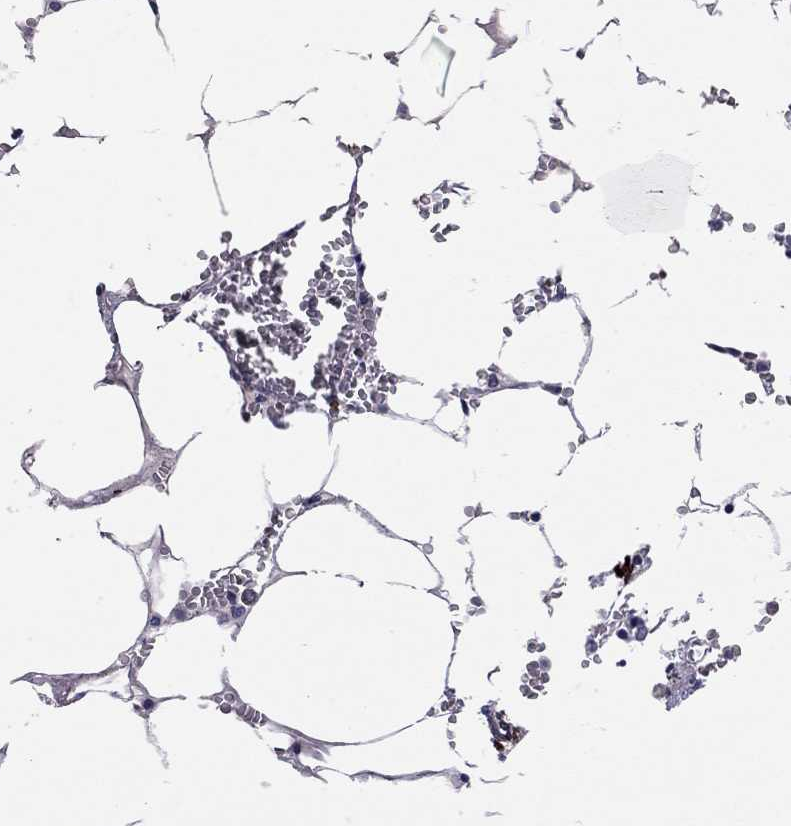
{"staining": {"intensity": "negative", "quantity": "none", "location": "none"}, "tissue": "bone marrow", "cell_type": "Hematopoietic cells", "image_type": "normal", "snomed": [{"axis": "morphology", "description": "Normal tissue, NOS"}, {"axis": "topography", "description": "Bone marrow"}], "caption": "The image demonstrates no staining of hematopoietic cells in normal bone marrow. (DAB immunohistochemistry (IHC) visualized using brightfield microscopy, high magnification).", "gene": "C8orf88", "patient": {"sex": "male", "age": 54}}